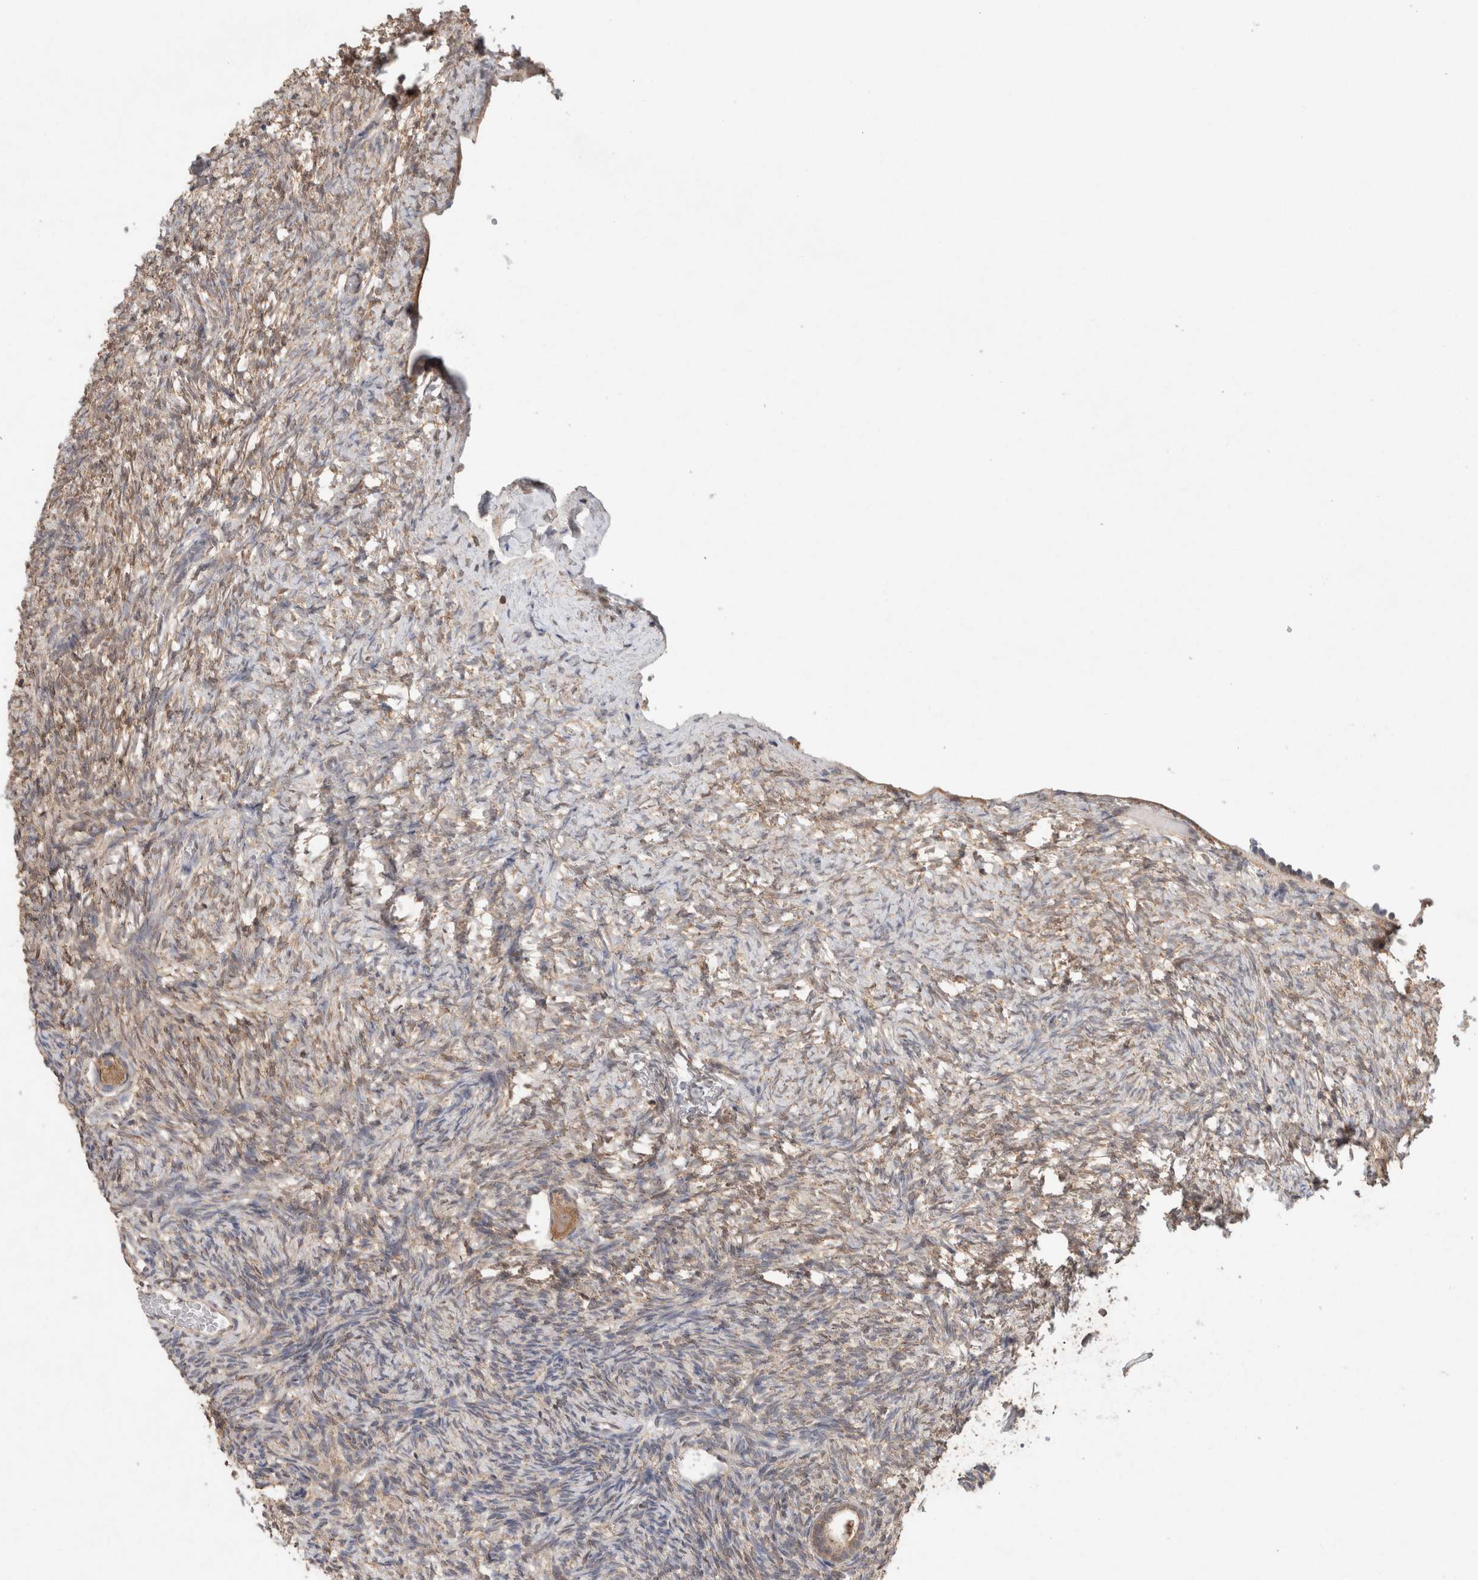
{"staining": {"intensity": "moderate", "quantity": ">75%", "location": "cytoplasmic/membranous"}, "tissue": "ovary", "cell_type": "Follicle cells", "image_type": "normal", "snomed": [{"axis": "morphology", "description": "Normal tissue, NOS"}, {"axis": "topography", "description": "Ovary"}], "caption": "Immunohistochemical staining of normal ovary demonstrates medium levels of moderate cytoplasmic/membranous positivity in approximately >75% of follicle cells.", "gene": "RAB14", "patient": {"sex": "female", "age": 34}}